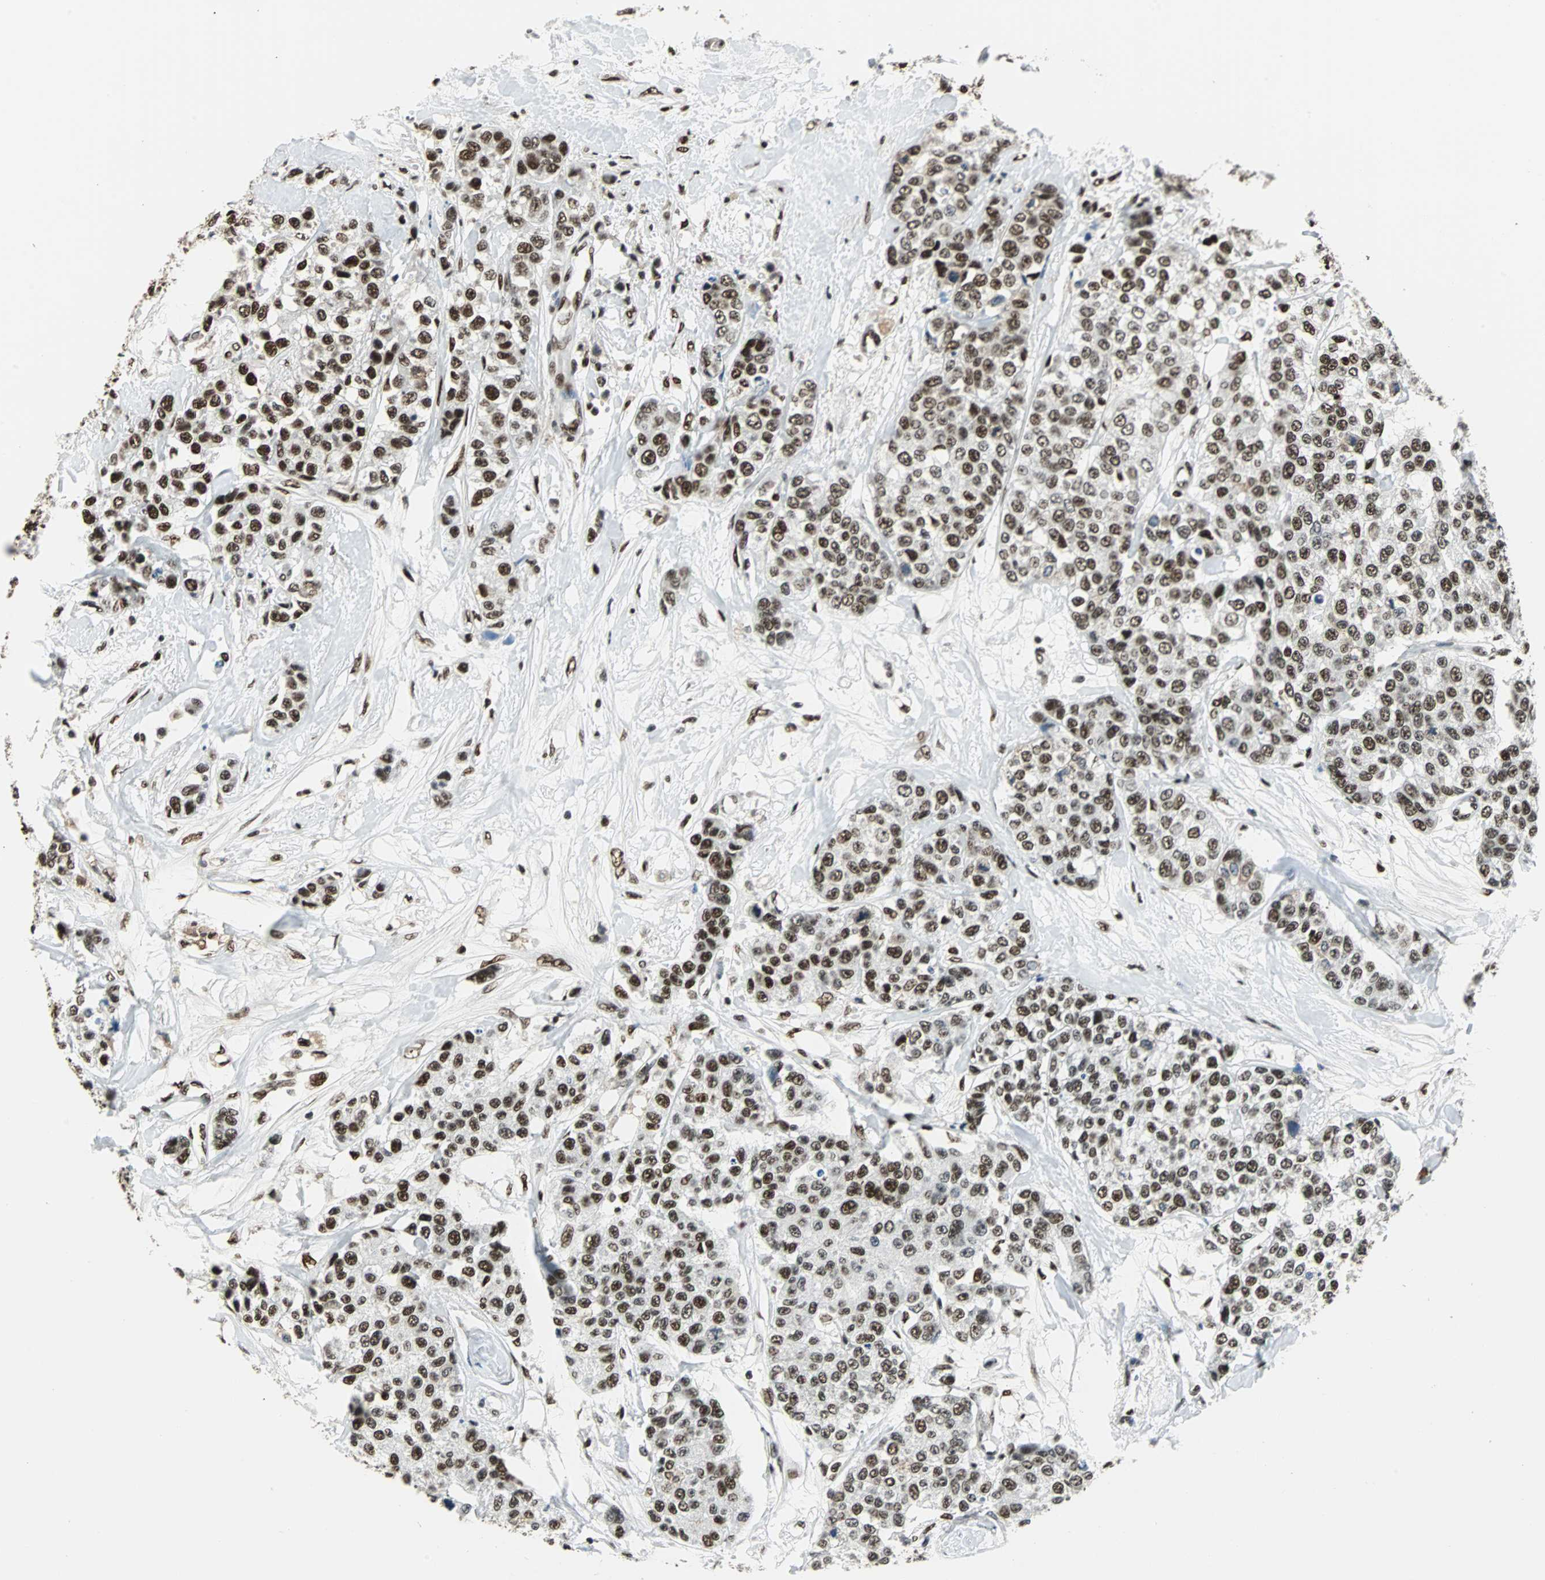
{"staining": {"intensity": "strong", "quantity": ">75%", "location": "nuclear"}, "tissue": "breast cancer", "cell_type": "Tumor cells", "image_type": "cancer", "snomed": [{"axis": "morphology", "description": "Duct carcinoma"}, {"axis": "topography", "description": "Breast"}], "caption": "Breast infiltrating ductal carcinoma stained with a brown dye reveals strong nuclear positive expression in approximately >75% of tumor cells.", "gene": "XRCC4", "patient": {"sex": "female", "age": 51}}